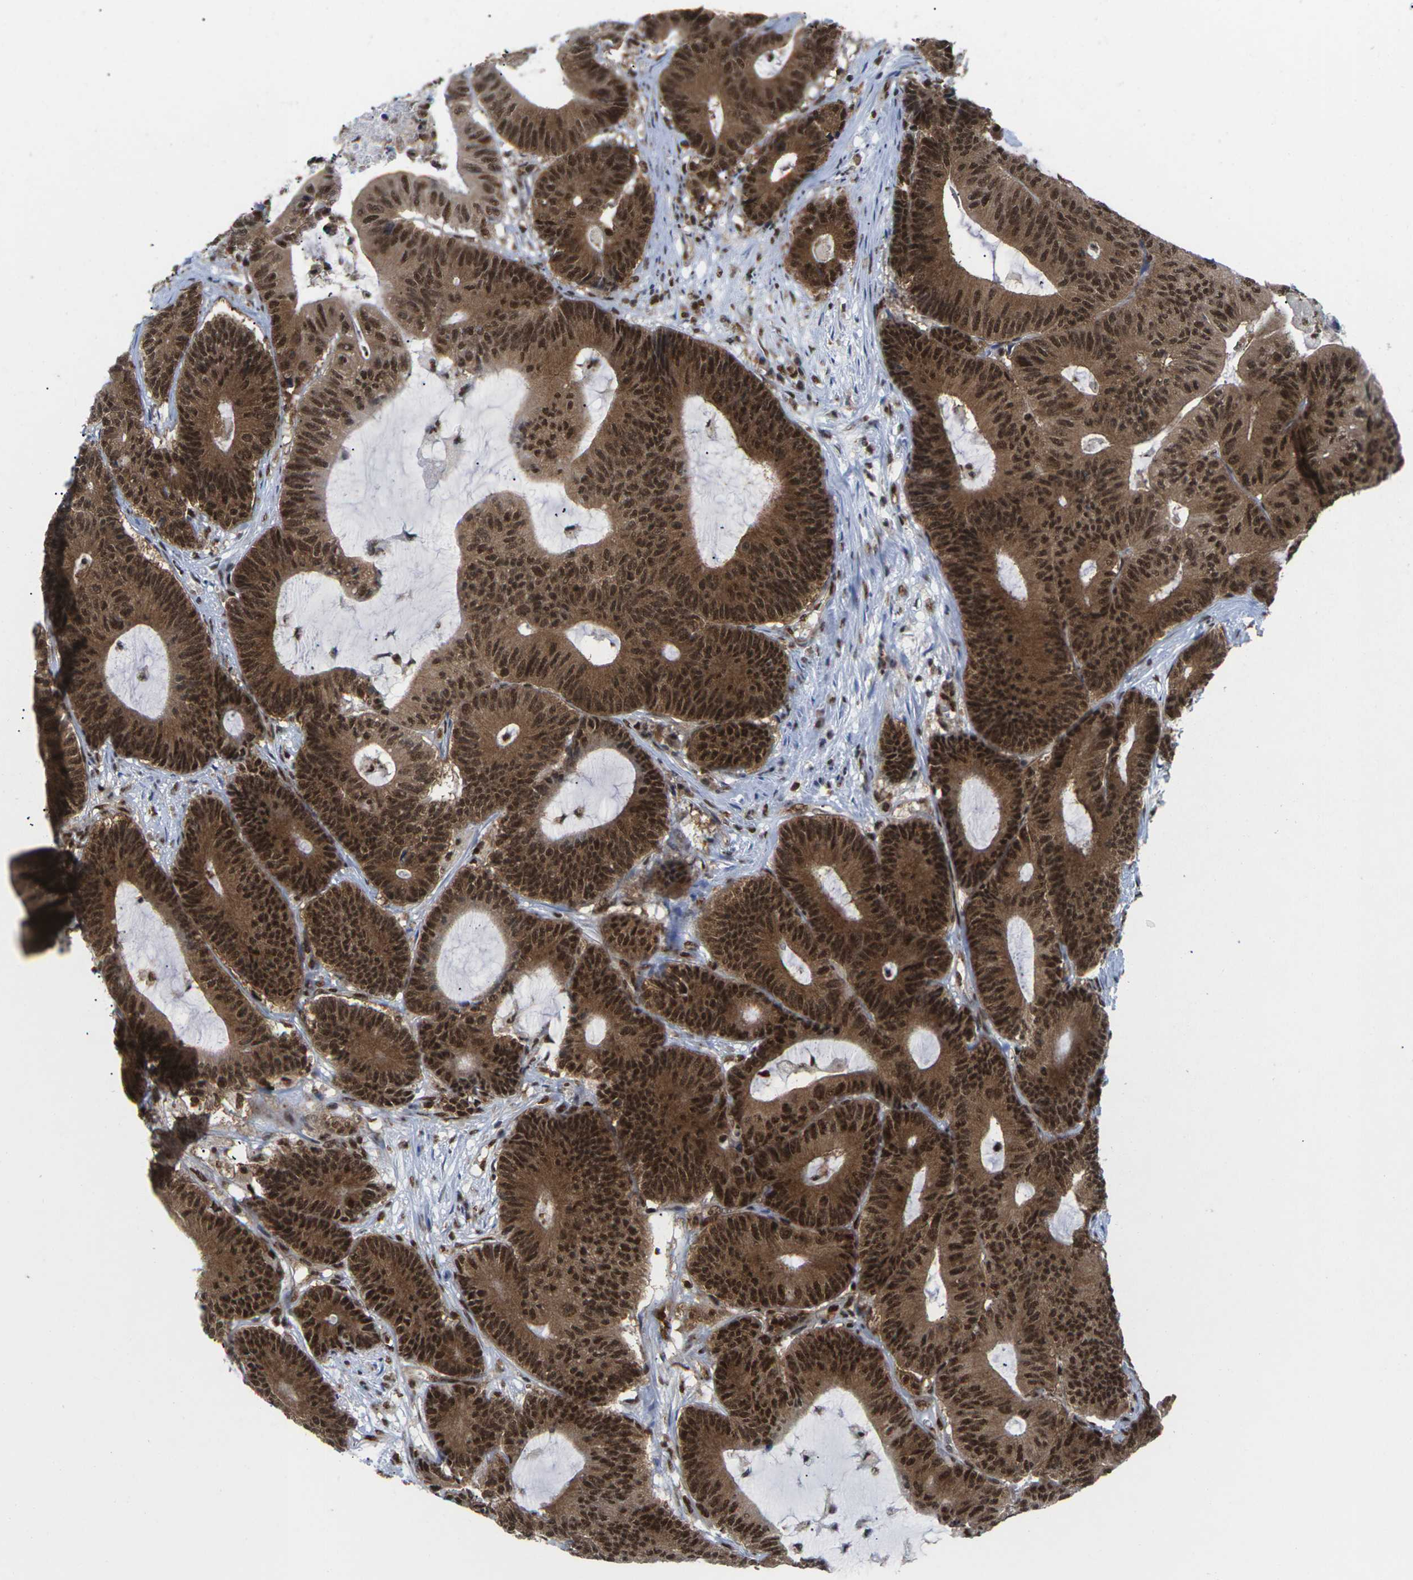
{"staining": {"intensity": "strong", "quantity": ">75%", "location": "cytoplasmic/membranous,nuclear"}, "tissue": "colorectal cancer", "cell_type": "Tumor cells", "image_type": "cancer", "snomed": [{"axis": "morphology", "description": "Adenocarcinoma, NOS"}, {"axis": "topography", "description": "Colon"}], "caption": "A high amount of strong cytoplasmic/membranous and nuclear positivity is seen in about >75% of tumor cells in colorectal adenocarcinoma tissue. (DAB (3,3'-diaminobenzidine) IHC, brown staining for protein, blue staining for nuclei).", "gene": "MAGOH", "patient": {"sex": "female", "age": 84}}